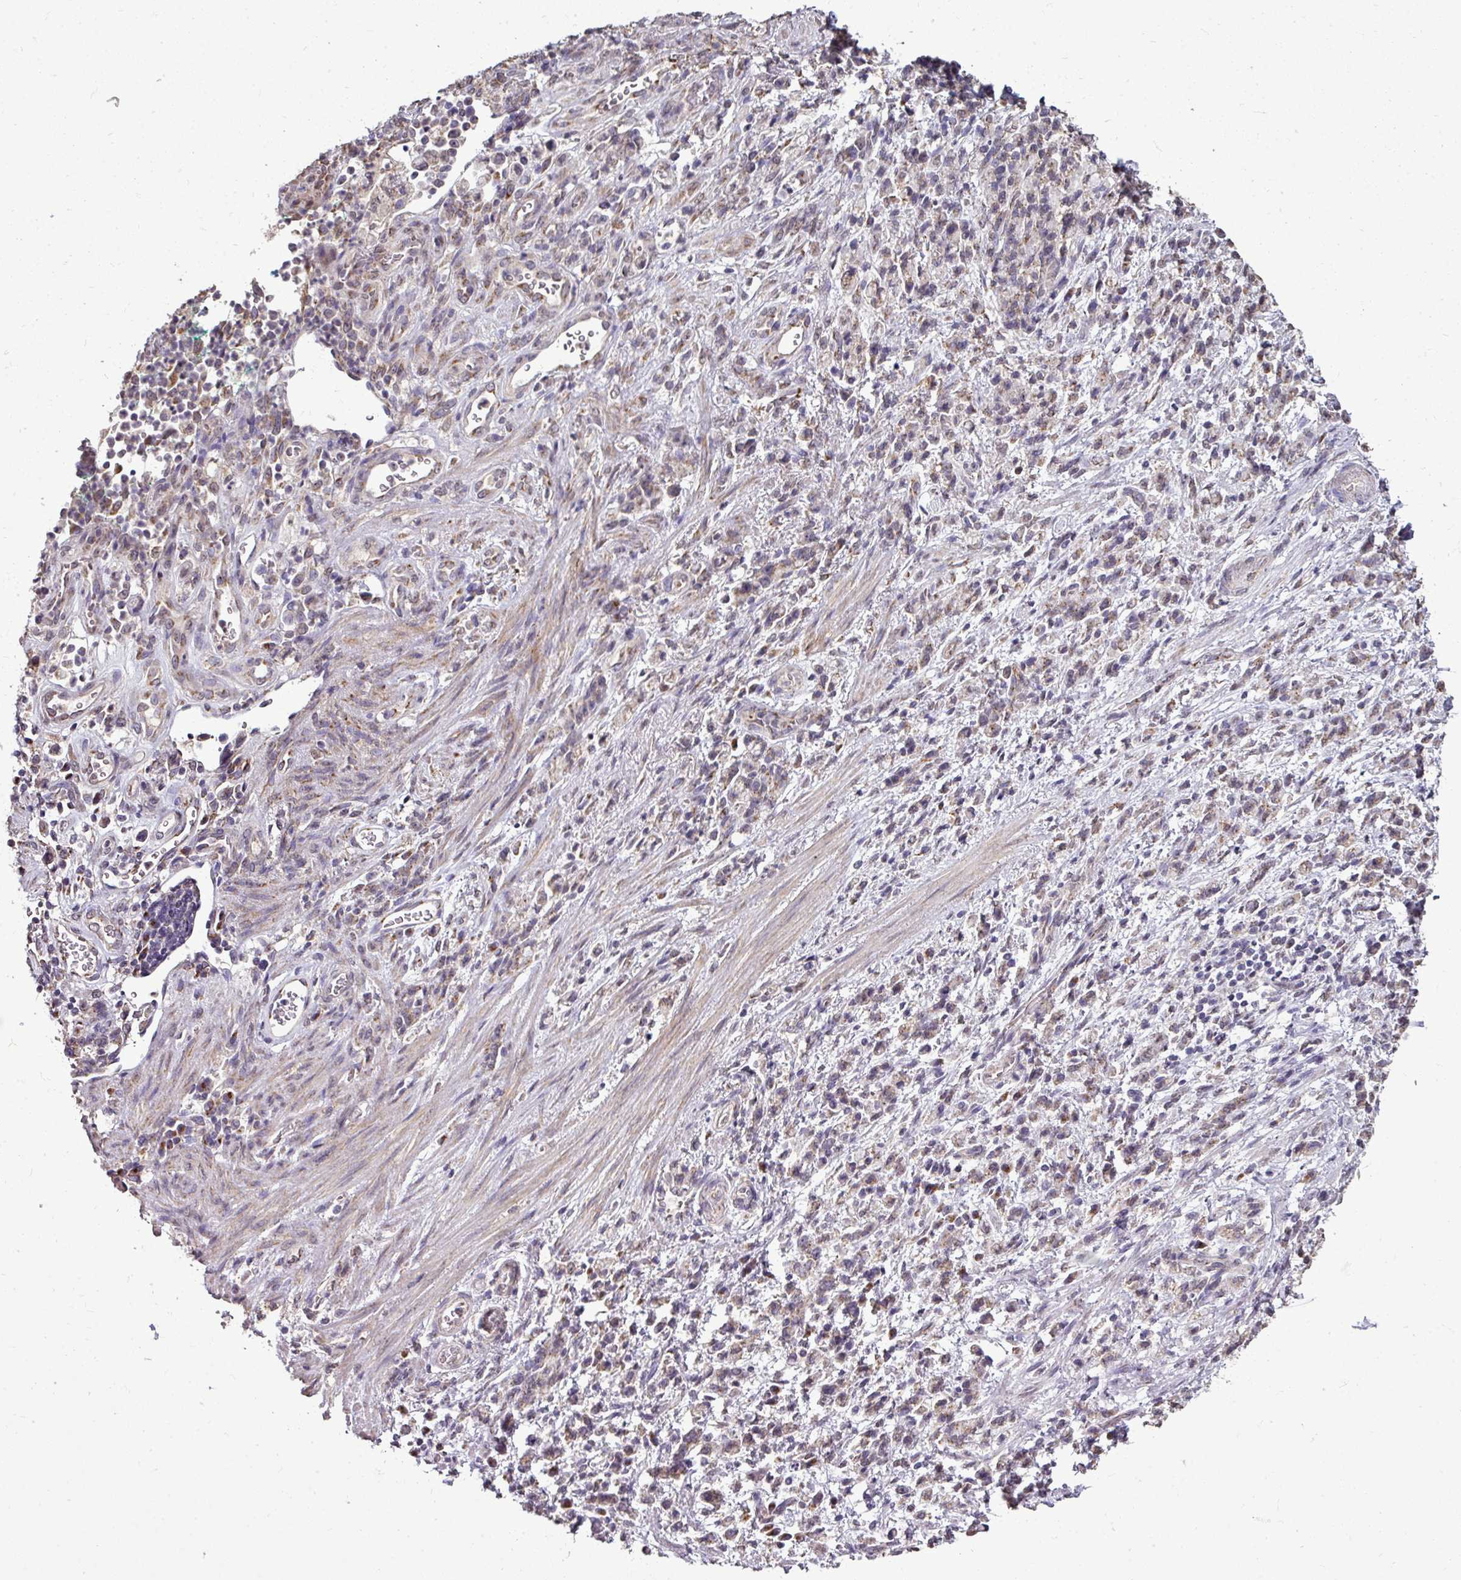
{"staining": {"intensity": "weak", "quantity": "25%-75%", "location": "cytoplasmic/membranous"}, "tissue": "stomach cancer", "cell_type": "Tumor cells", "image_type": "cancer", "snomed": [{"axis": "morphology", "description": "Adenocarcinoma, NOS"}, {"axis": "topography", "description": "Stomach"}], "caption": "The immunohistochemical stain labels weak cytoplasmic/membranous staining in tumor cells of adenocarcinoma (stomach) tissue.", "gene": "JPH2", "patient": {"sex": "male", "age": 77}}